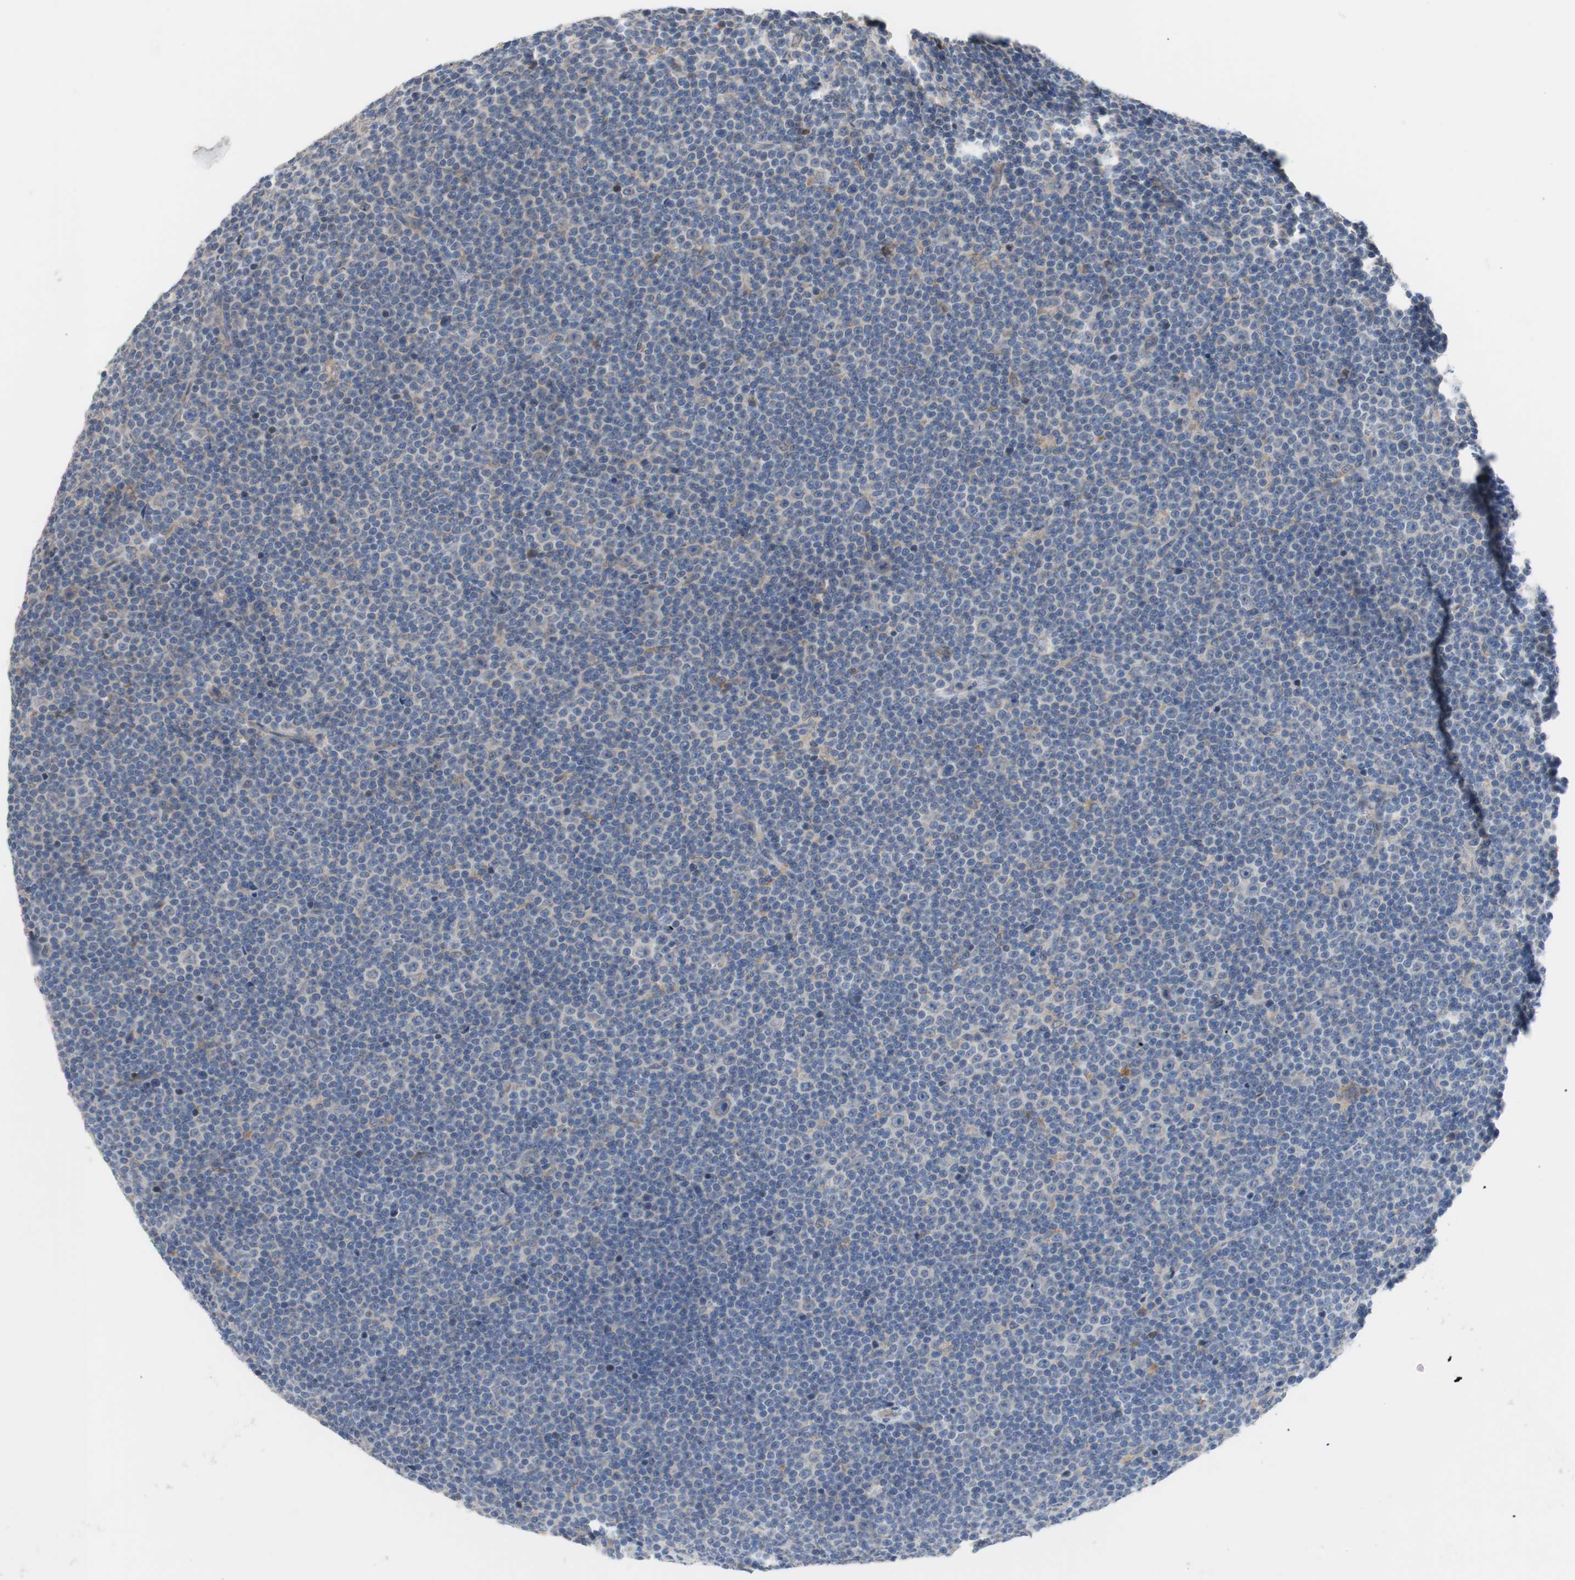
{"staining": {"intensity": "negative", "quantity": "none", "location": "none"}, "tissue": "lymphoma", "cell_type": "Tumor cells", "image_type": "cancer", "snomed": [{"axis": "morphology", "description": "Malignant lymphoma, non-Hodgkin's type, Low grade"}, {"axis": "topography", "description": "Lymph node"}], "caption": "Tumor cells are negative for protein expression in human malignant lymphoma, non-Hodgkin's type (low-grade).", "gene": "TTC14", "patient": {"sex": "female", "age": 67}}